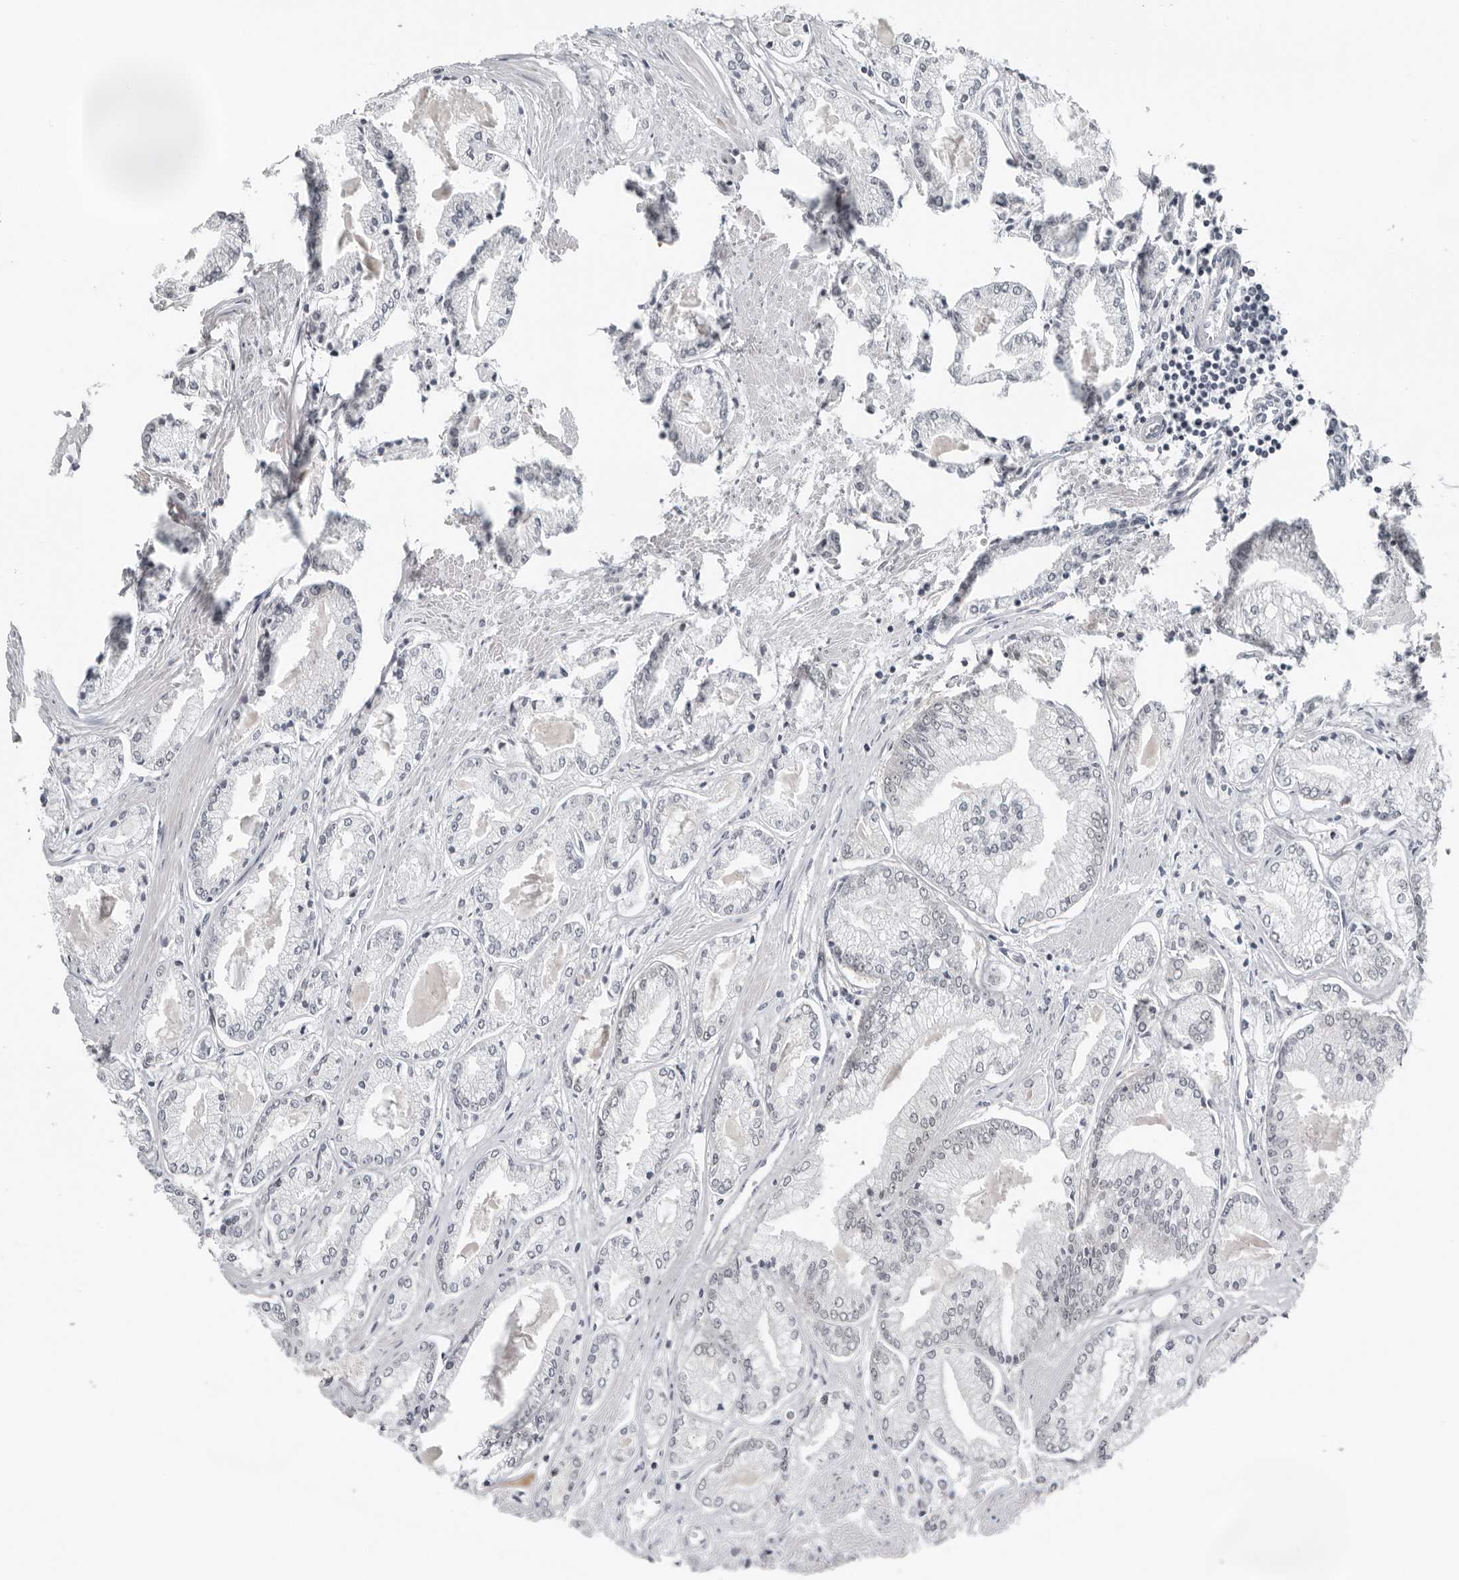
{"staining": {"intensity": "negative", "quantity": "none", "location": "none"}, "tissue": "prostate cancer", "cell_type": "Tumor cells", "image_type": "cancer", "snomed": [{"axis": "morphology", "description": "Adenocarcinoma, Low grade"}, {"axis": "topography", "description": "Prostate"}], "caption": "Immunohistochemical staining of low-grade adenocarcinoma (prostate) exhibits no significant expression in tumor cells.", "gene": "PPP1R42", "patient": {"sex": "male", "age": 52}}